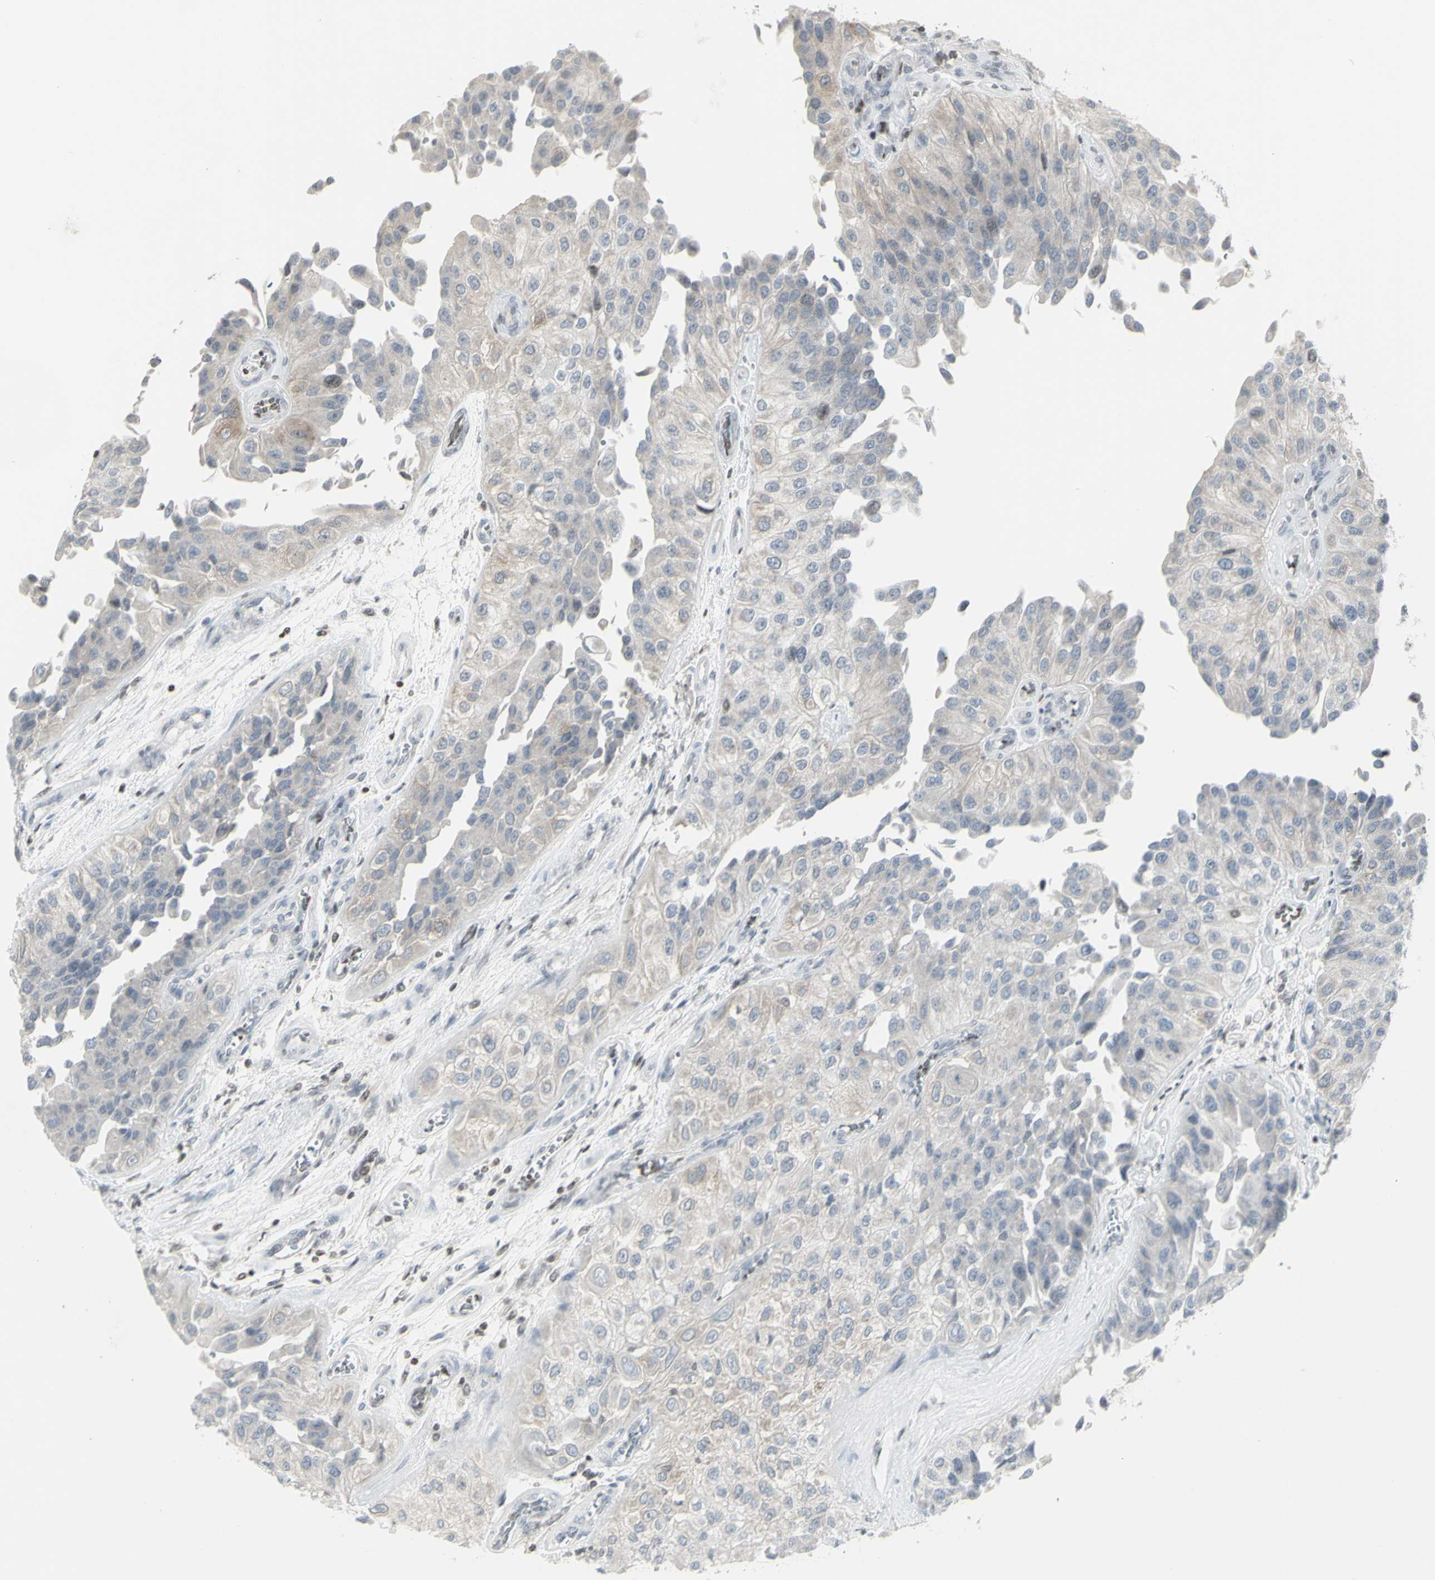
{"staining": {"intensity": "negative", "quantity": "none", "location": "none"}, "tissue": "urothelial cancer", "cell_type": "Tumor cells", "image_type": "cancer", "snomed": [{"axis": "morphology", "description": "Urothelial carcinoma, High grade"}, {"axis": "topography", "description": "Kidney"}, {"axis": "topography", "description": "Urinary bladder"}], "caption": "High power microscopy image of an immunohistochemistry photomicrograph of urothelial carcinoma (high-grade), revealing no significant expression in tumor cells.", "gene": "MUC5AC", "patient": {"sex": "male", "age": 77}}